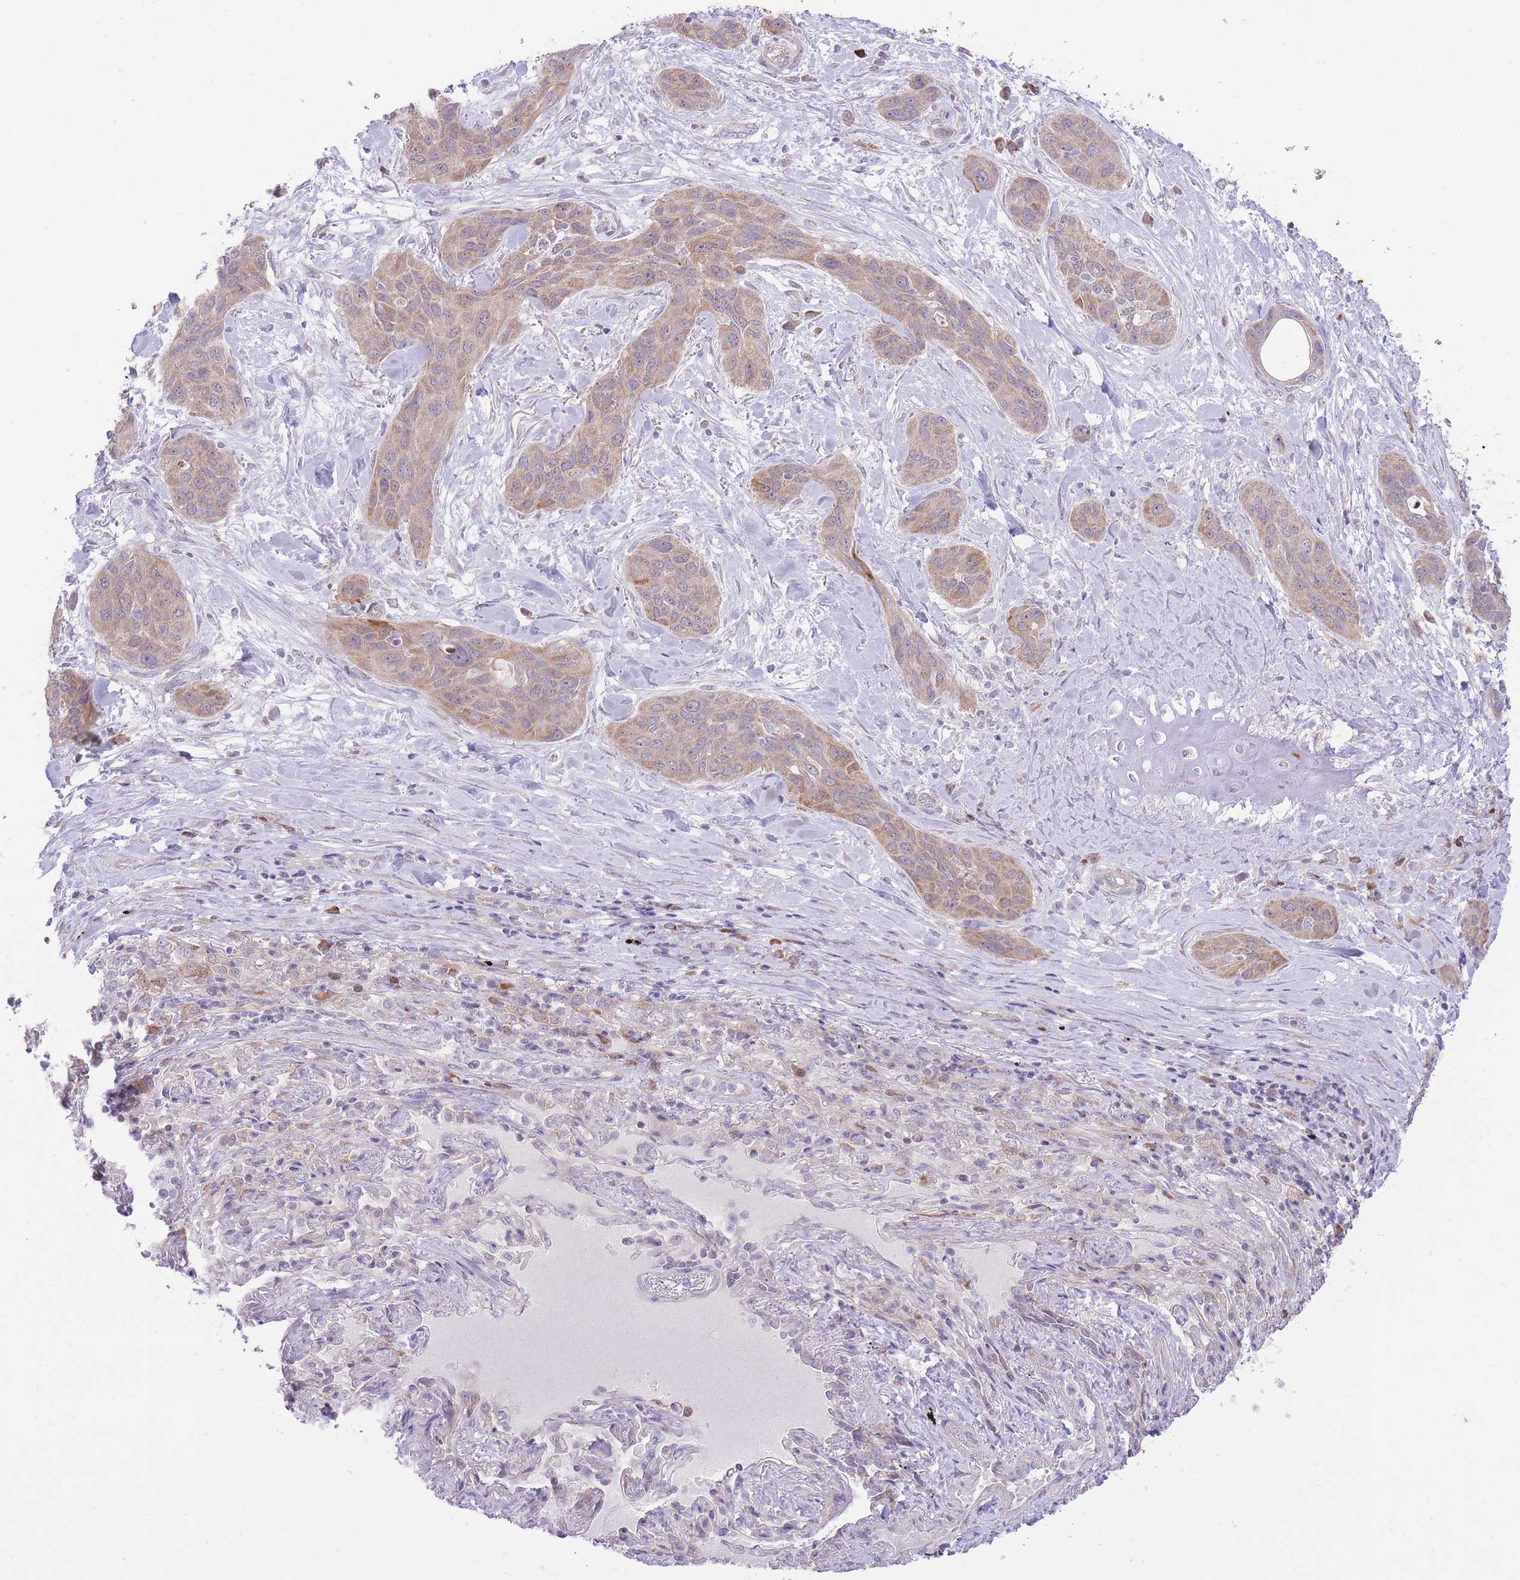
{"staining": {"intensity": "moderate", "quantity": "25%-75%", "location": "cytoplasmic/membranous"}, "tissue": "lung cancer", "cell_type": "Tumor cells", "image_type": "cancer", "snomed": [{"axis": "morphology", "description": "Squamous cell carcinoma, NOS"}, {"axis": "topography", "description": "Lung"}], "caption": "There is medium levels of moderate cytoplasmic/membranous expression in tumor cells of lung cancer, as demonstrated by immunohistochemical staining (brown color).", "gene": "BOLA2B", "patient": {"sex": "female", "age": 70}}